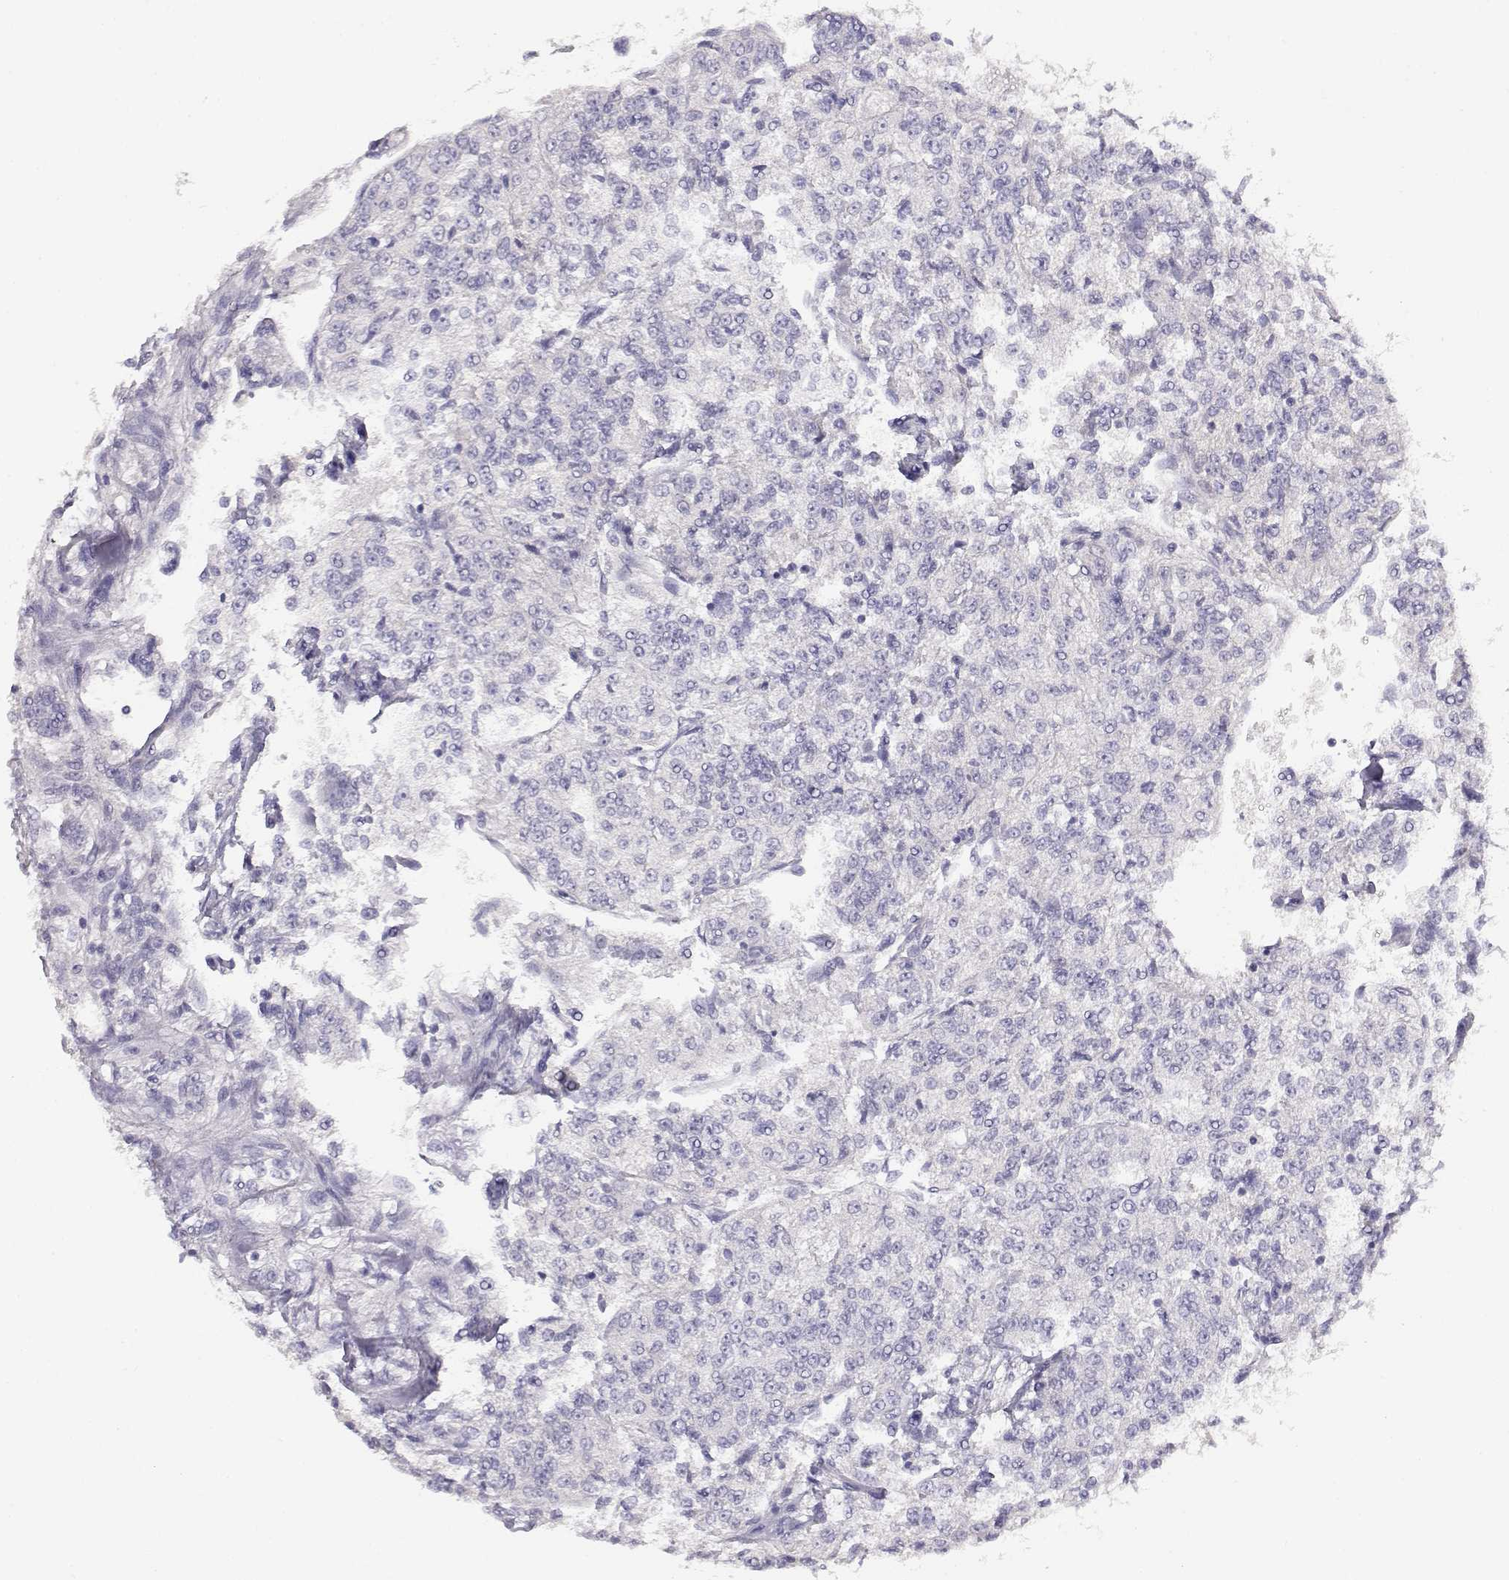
{"staining": {"intensity": "negative", "quantity": "none", "location": "none"}, "tissue": "renal cancer", "cell_type": "Tumor cells", "image_type": "cancer", "snomed": [{"axis": "morphology", "description": "Adenocarcinoma, NOS"}, {"axis": "topography", "description": "Kidney"}], "caption": "Protein analysis of renal adenocarcinoma displays no significant expression in tumor cells.", "gene": "GPR174", "patient": {"sex": "female", "age": 63}}